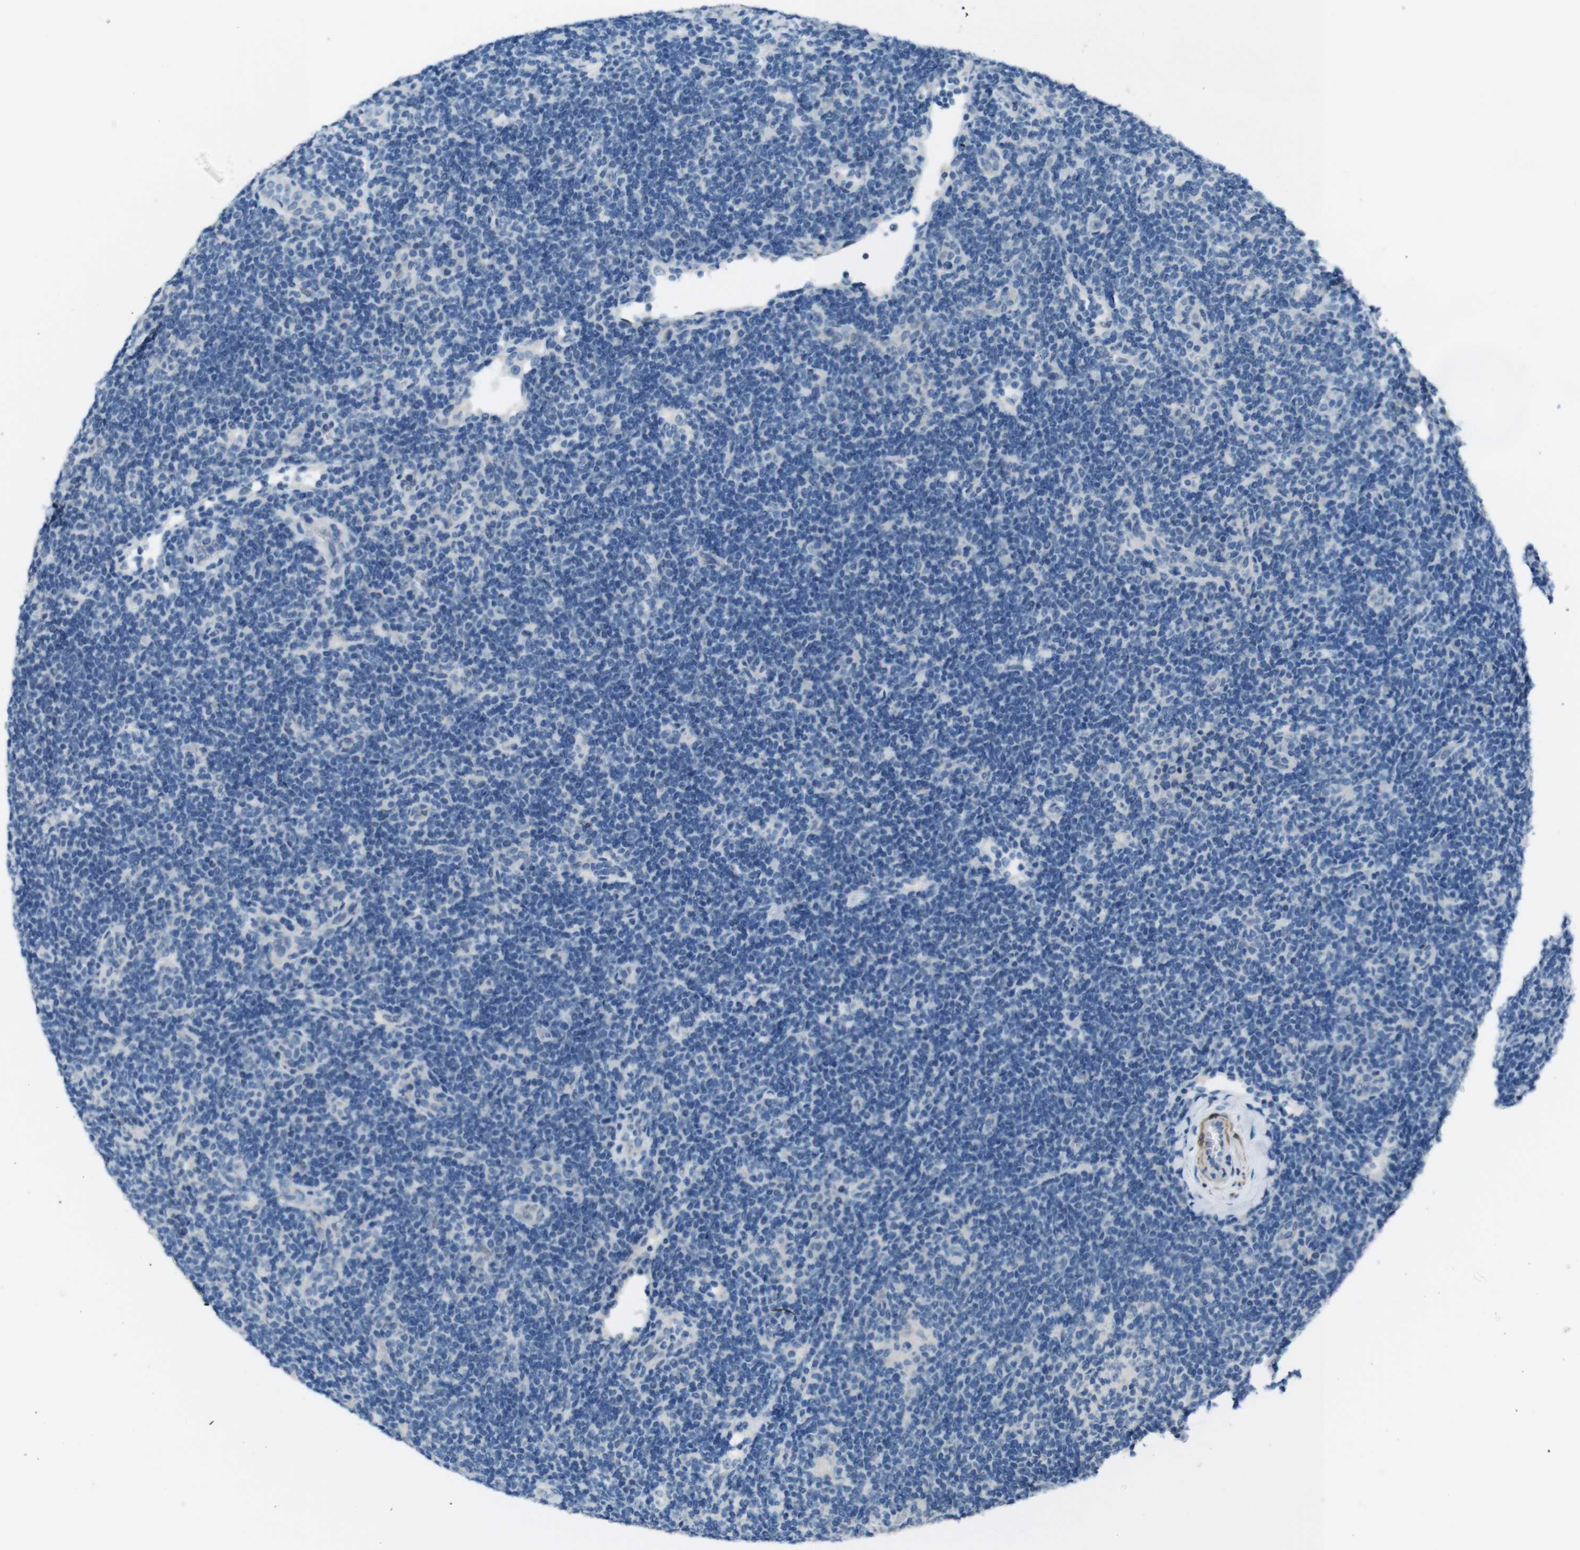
{"staining": {"intensity": "negative", "quantity": "none", "location": "none"}, "tissue": "lymphoma", "cell_type": "Tumor cells", "image_type": "cancer", "snomed": [{"axis": "morphology", "description": "Hodgkin's disease, NOS"}, {"axis": "topography", "description": "Lymph node"}], "caption": "Photomicrograph shows no significant protein staining in tumor cells of Hodgkin's disease.", "gene": "HRH2", "patient": {"sex": "female", "age": 57}}